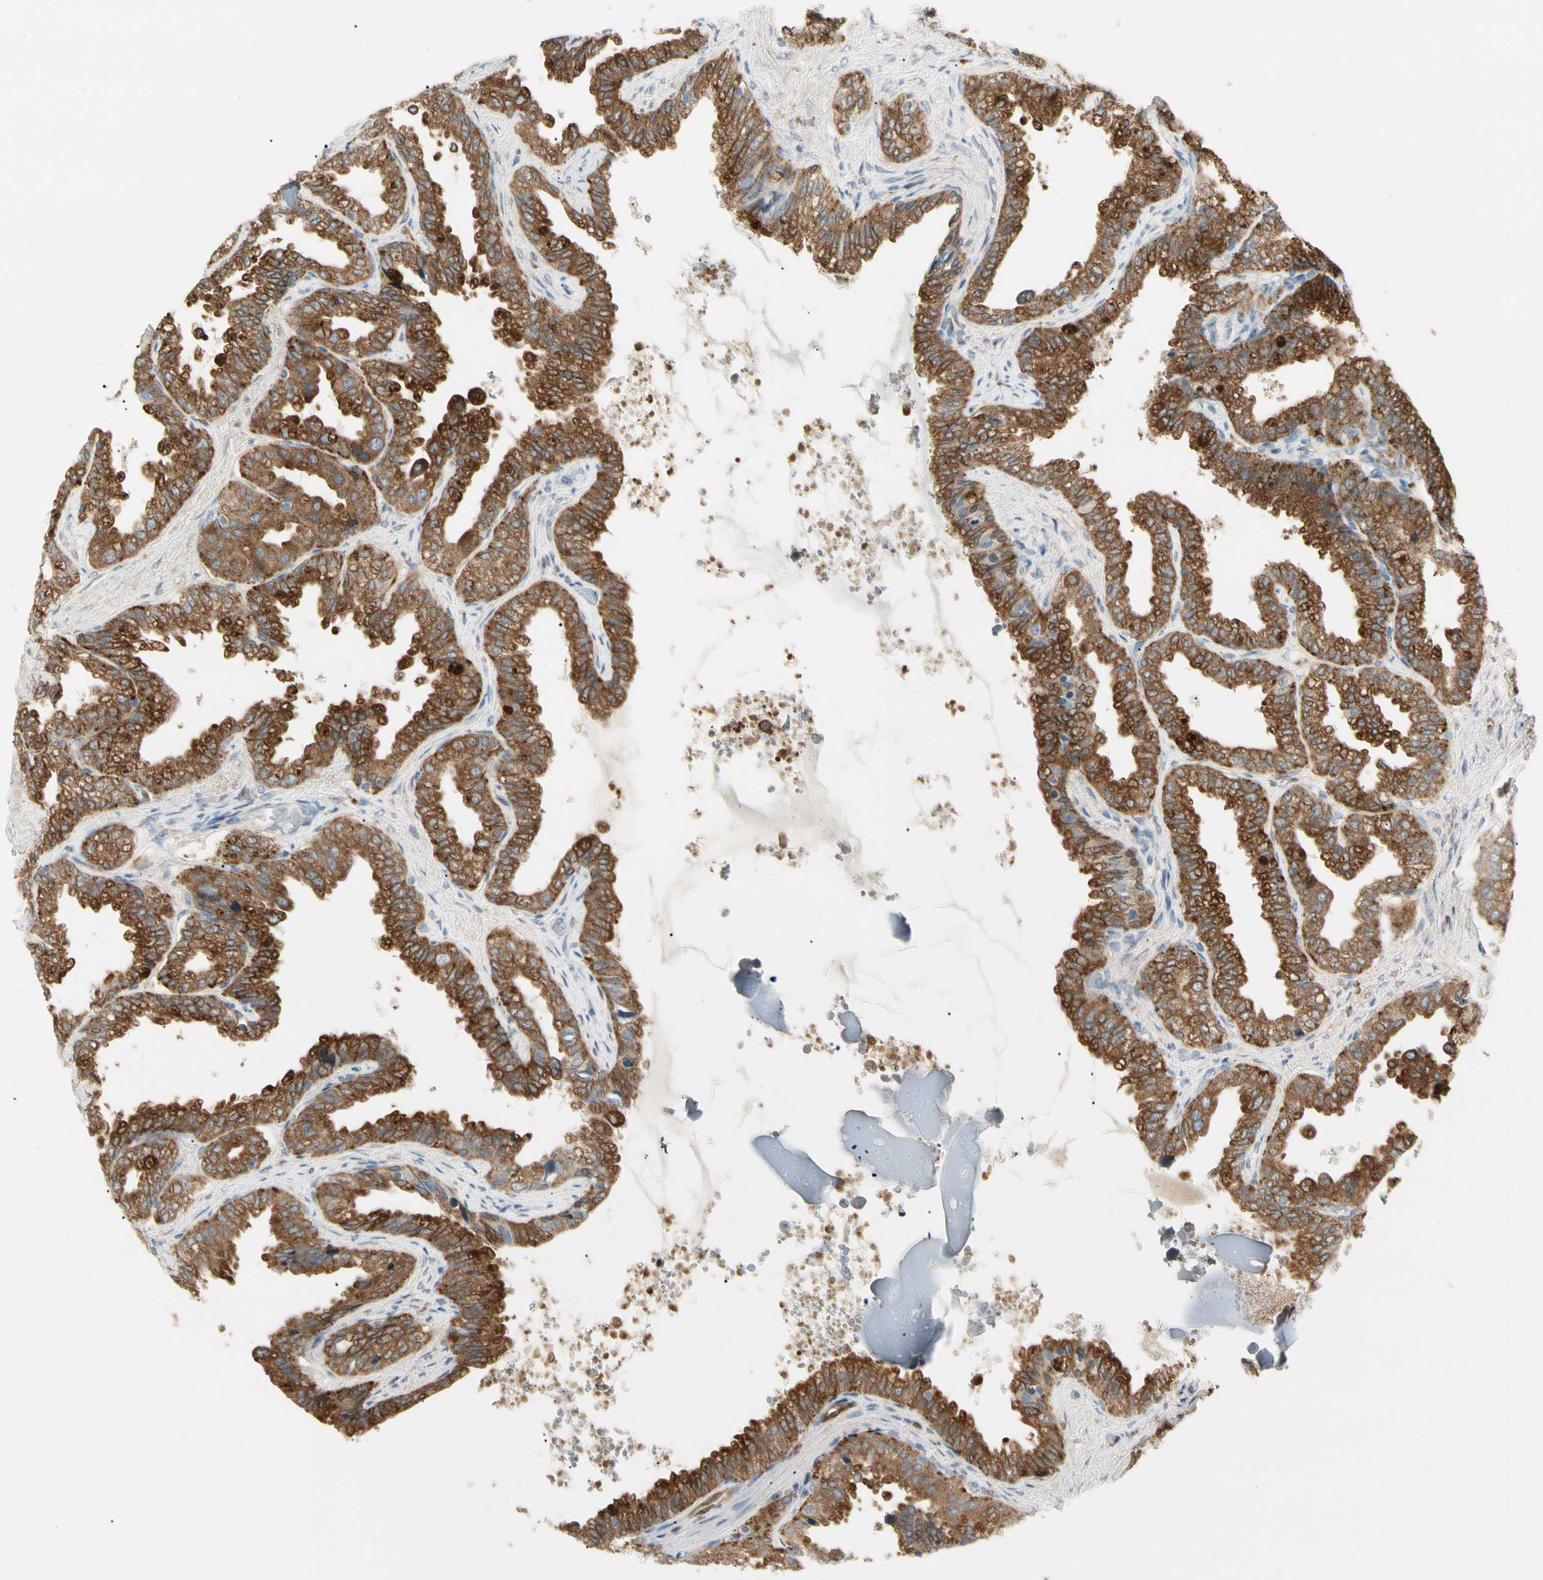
{"staining": {"intensity": "moderate", "quantity": "25%-75%", "location": "cytoplasmic/membranous"}, "tissue": "seminal vesicle", "cell_type": "Glandular cells", "image_type": "normal", "snomed": [{"axis": "morphology", "description": "Normal tissue, NOS"}, {"axis": "topography", "description": "Seminal veicle"}], "caption": "Immunohistochemistry photomicrograph of benign seminal vesicle: human seminal vesicle stained using IHC shows medium levels of moderate protein expression localized specifically in the cytoplasmic/membranous of glandular cells, appearing as a cytoplasmic/membranous brown color.", "gene": "LPCAT2", "patient": {"sex": "male", "age": 46}}